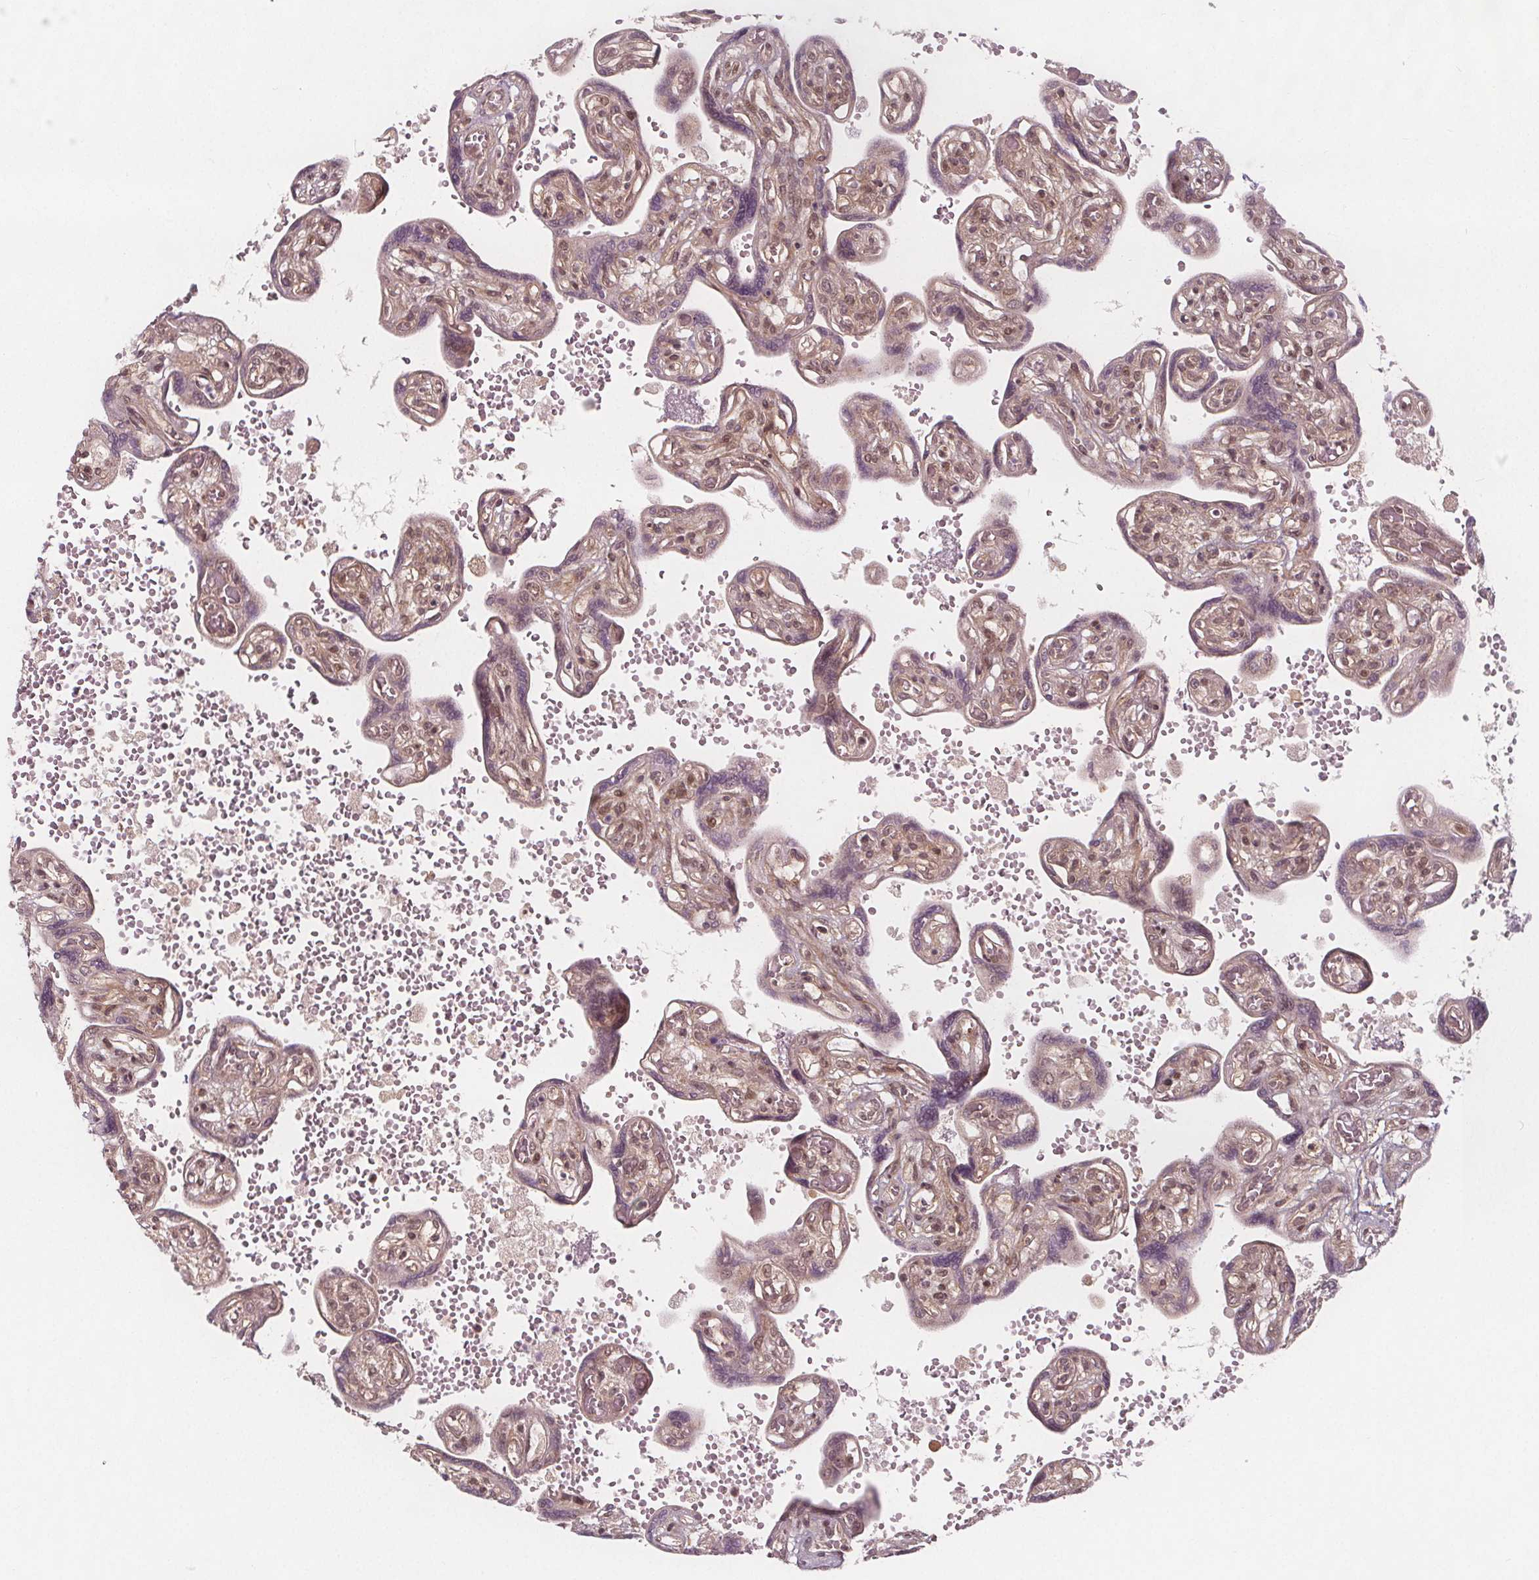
{"staining": {"intensity": "weak", "quantity": "25%-75%", "location": "cytoplasmic/membranous,nuclear"}, "tissue": "placenta", "cell_type": "Trophoblastic cells", "image_type": "normal", "snomed": [{"axis": "morphology", "description": "Normal tissue, NOS"}, {"axis": "topography", "description": "Placenta"}], "caption": "Immunohistochemical staining of unremarkable placenta demonstrates weak cytoplasmic/membranous,nuclear protein expression in approximately 25%-75% of trophoblastic cells. (DAB = brown stain, brightfield microscopy at high magnification).", "gene": "AKT1S1", "patient": {"sex": "female", "age": 32}}